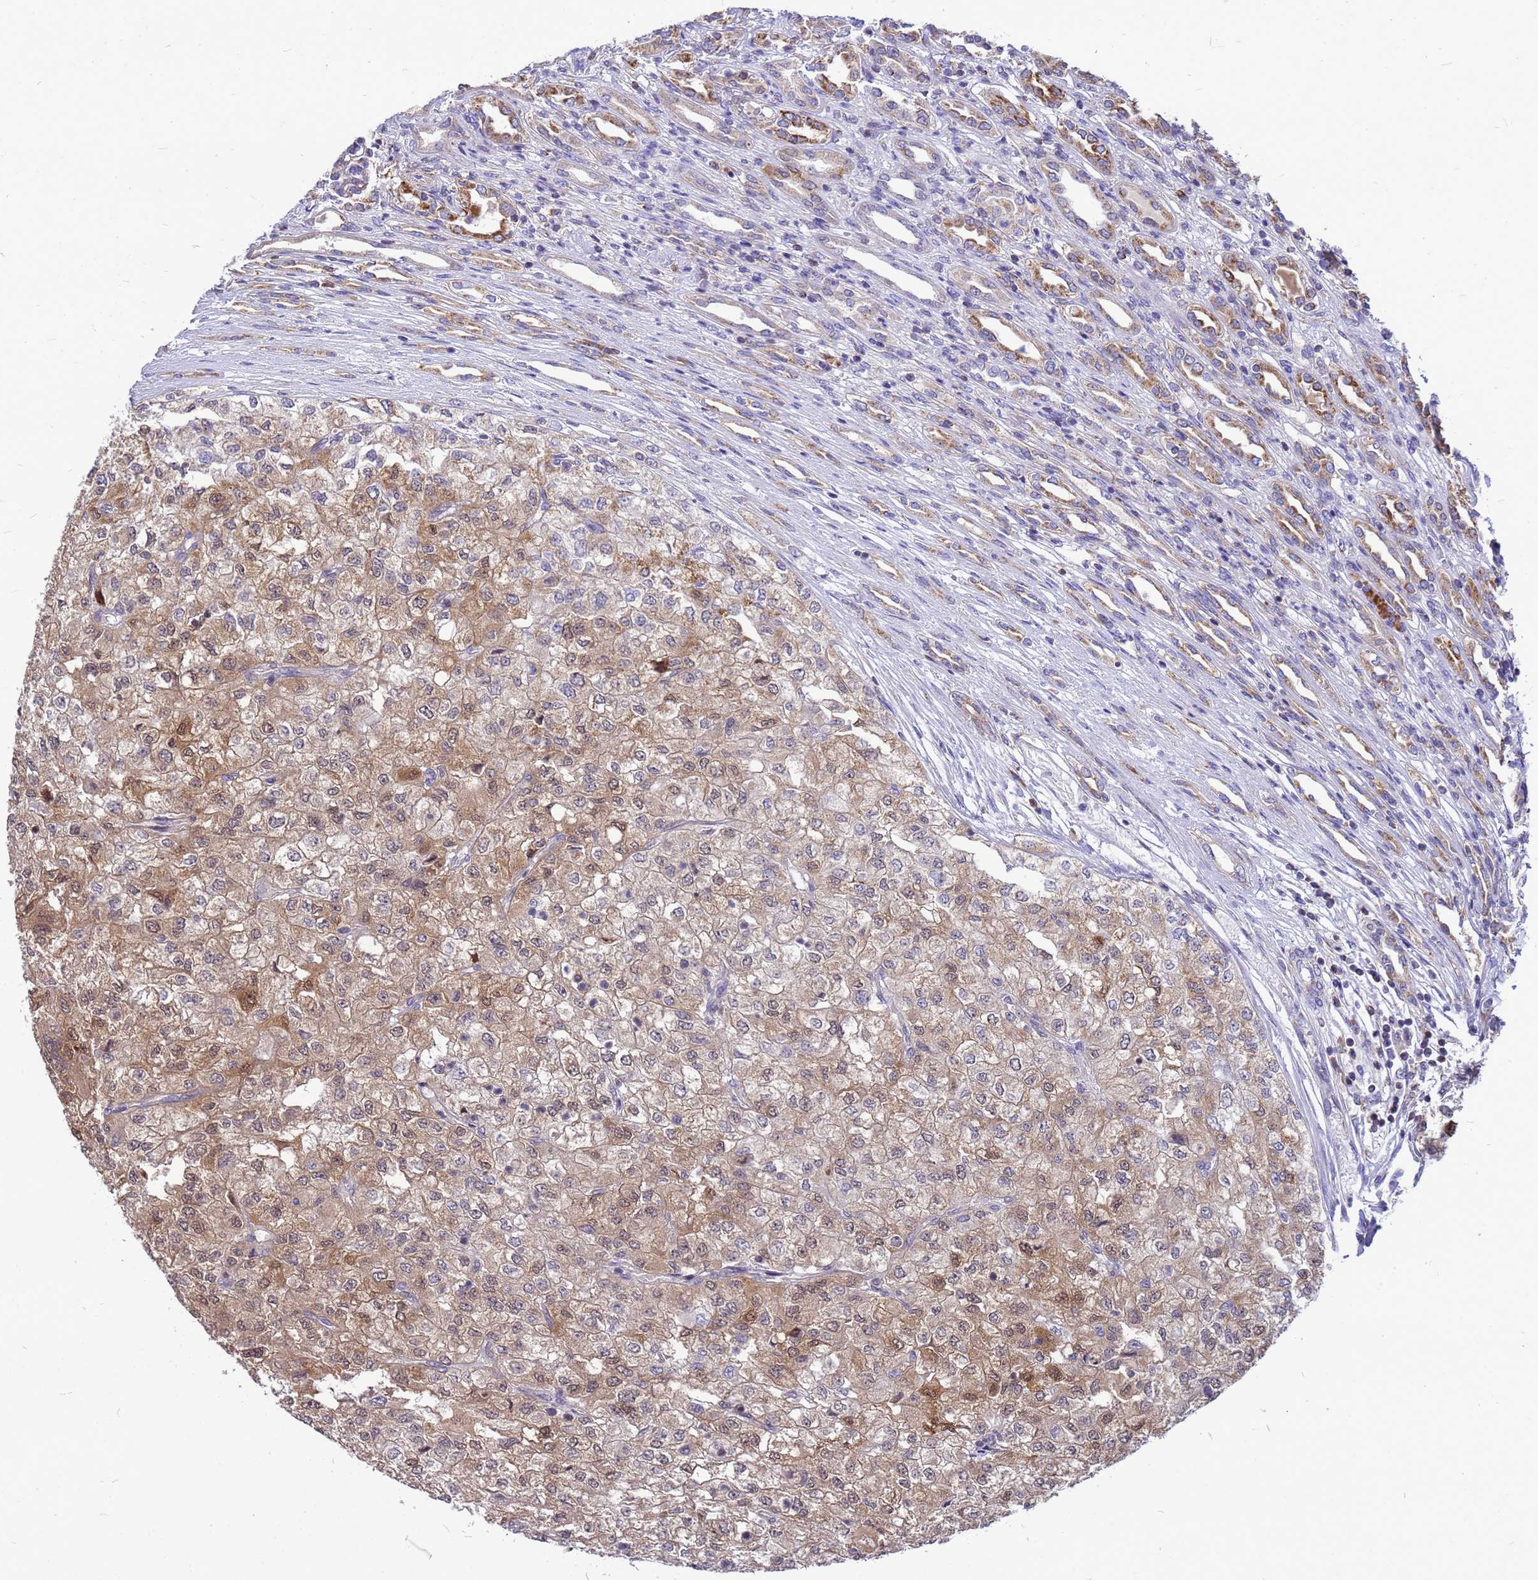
{"staining": {"intensity": "moderate", "quantity": "25%-75%", "location": "cytoplasmic/membranous"}, "tissue": "renal cancer", "cell_type": "Tumor cells", "image_type": "cancer", "snomed": [{"axis": "morphology", "description": "Adenocarcinoma, NOS"}, {"axis": "topography", "description": "Kidney"}], "caption": "Approximately 25%-75% of tumor cells in human adenocarcinoma (renal) reveal moderate cytoplasmic/membranous protein staining as visualized by brown immunohistochemical staining.", "gene": "CMC4", "patient": {"sex": "female", "age": 54}}